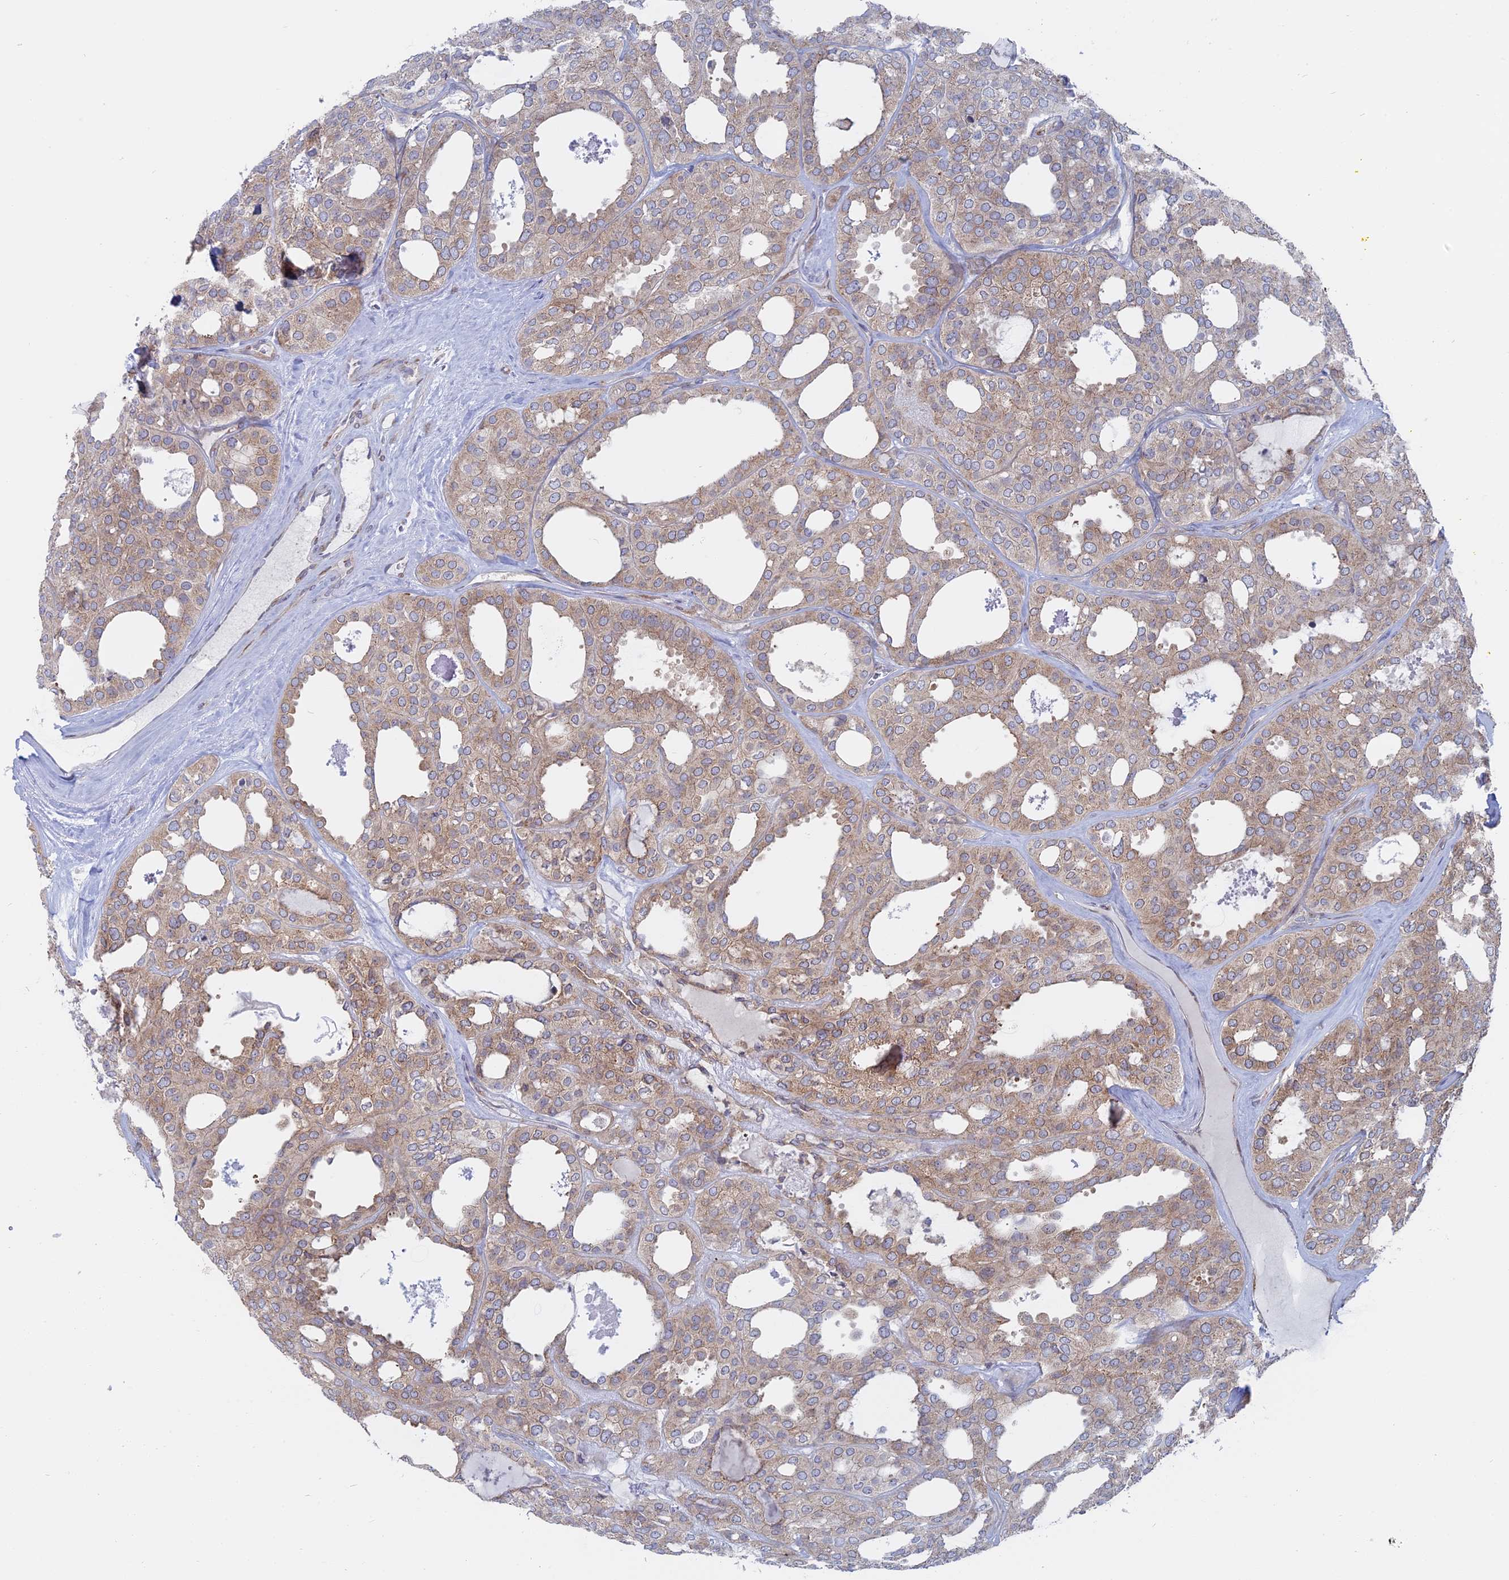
{"staining": {"intensity": "weak", "quantity": ">75%", "location": "cytoplasmic/membranous"}, "tissue": "thyroid cancer", "cell_type": "Tumor cells", "image_type": "cancer", "snomed": [{"axis": "morphology", "description": "Follicular adenoma carcinoma, NOS"}, {"axis": "topography", "description": "Thyroid gland"}], "caption": "Brown immunohistochemical staining in human follicular adenoma carcinoma (thyroid) reveals weak cytoplasmic/membranous positivity in approximately >75% of tumor cells.", "gene": "TBC1D30", "patient": {"sex": "male", "age": 75}}